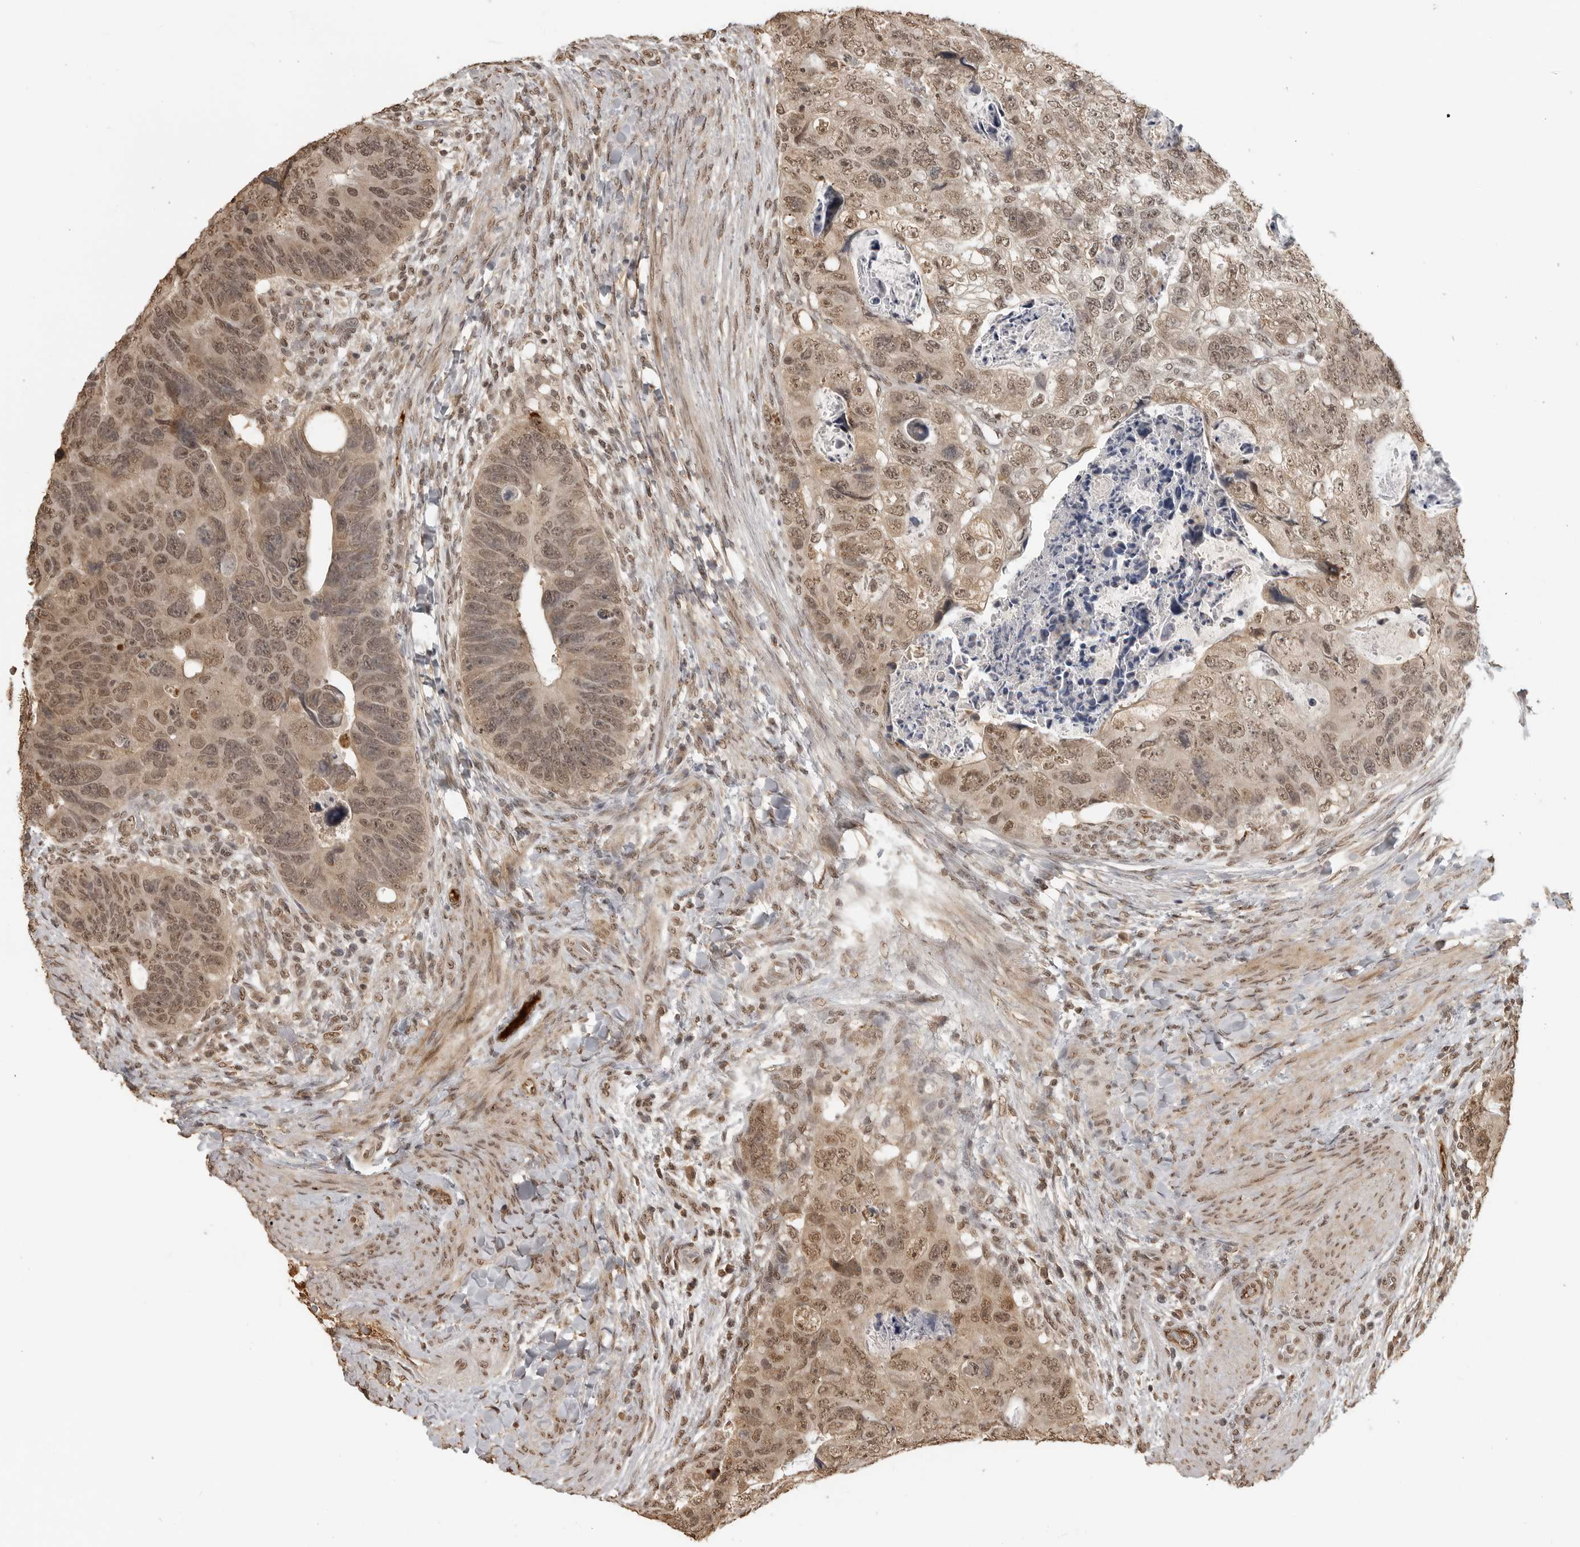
{"staining": {"intensity": "moderate", "quantity": ">75%", "location": "nuclear"}, "tissue": "colorectal cancer", "cell_type": "Tumor cells", "image_type": "cancer", "snomed": [{"axis": "morphology", "description": "Adenocarcinoma, NOS"}, {"axis": "topography", "description": "Rectum"}], "caption": "A medium amount of moderate nuclear expression is appreciated in approximately >75% of tumor cells in adenocarcinoma (colorectal) tissue. The staining was performed using DAB, with brown indicating positive protein expression. Nuclei are stained blue with hematoxylin.", "gene": "CLOCK", "patient": {"sex": "male", "age": 59}}